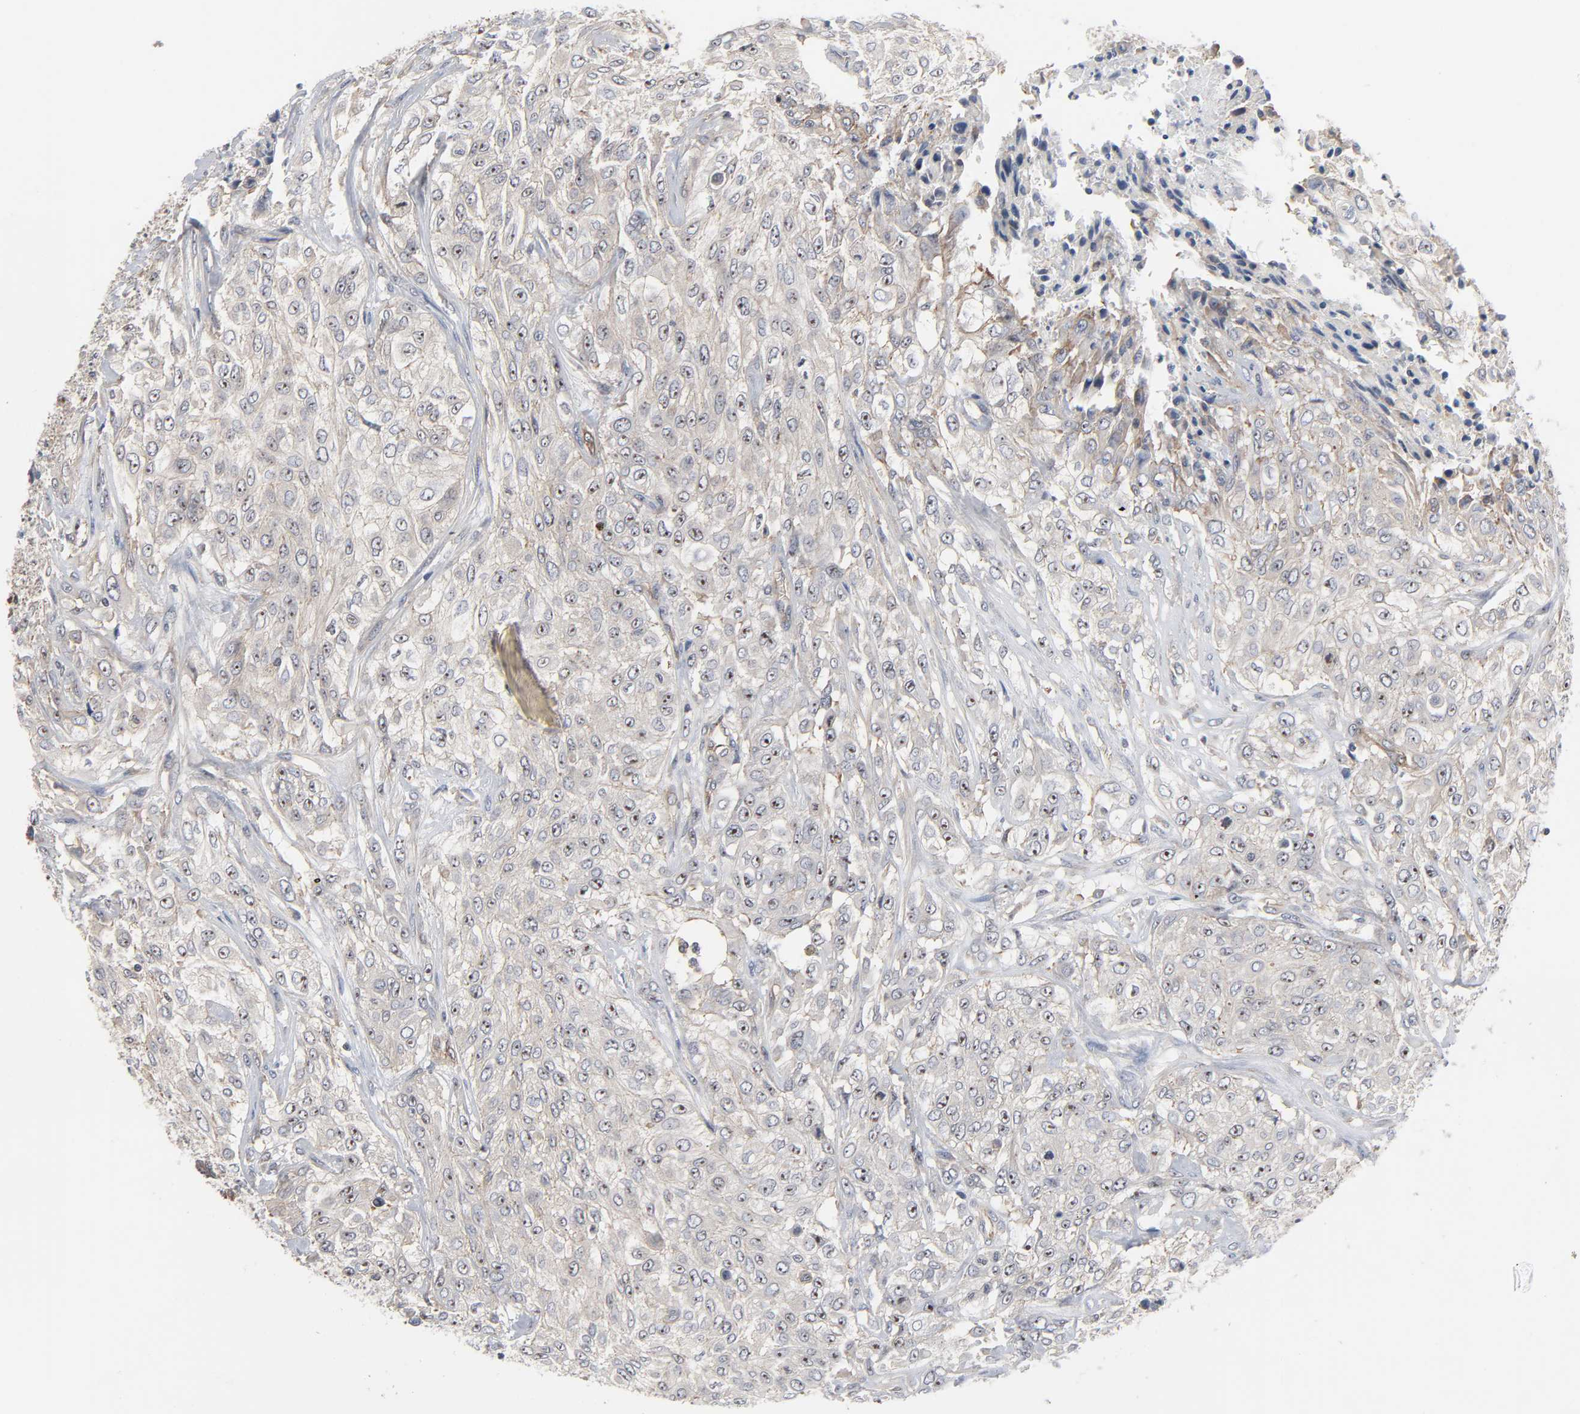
{"staining": {"intensity": "weak", "quantity": "25%-75%", "location": "cytoplasmic/membranous,nuclear"}, "tissue": "urothelial cancer", "cell_type": "Tumor cells", "image_type": "cancer", "snomed": [{"axis": "morphology", "description": "Urothelial carcinoma, High grade"}, {"axis": "topography", "description": "Urinary bladder"}], "caption": "There is low levels of weak cytoplasmic/membranous and nuclear expression in tumor cells of urothelial carcinoma (high-grade), as demonstrated by immunohistochemical staining (brown color).", "gene": "DDX10", "patient": {"sex": "male", "age": 57}}